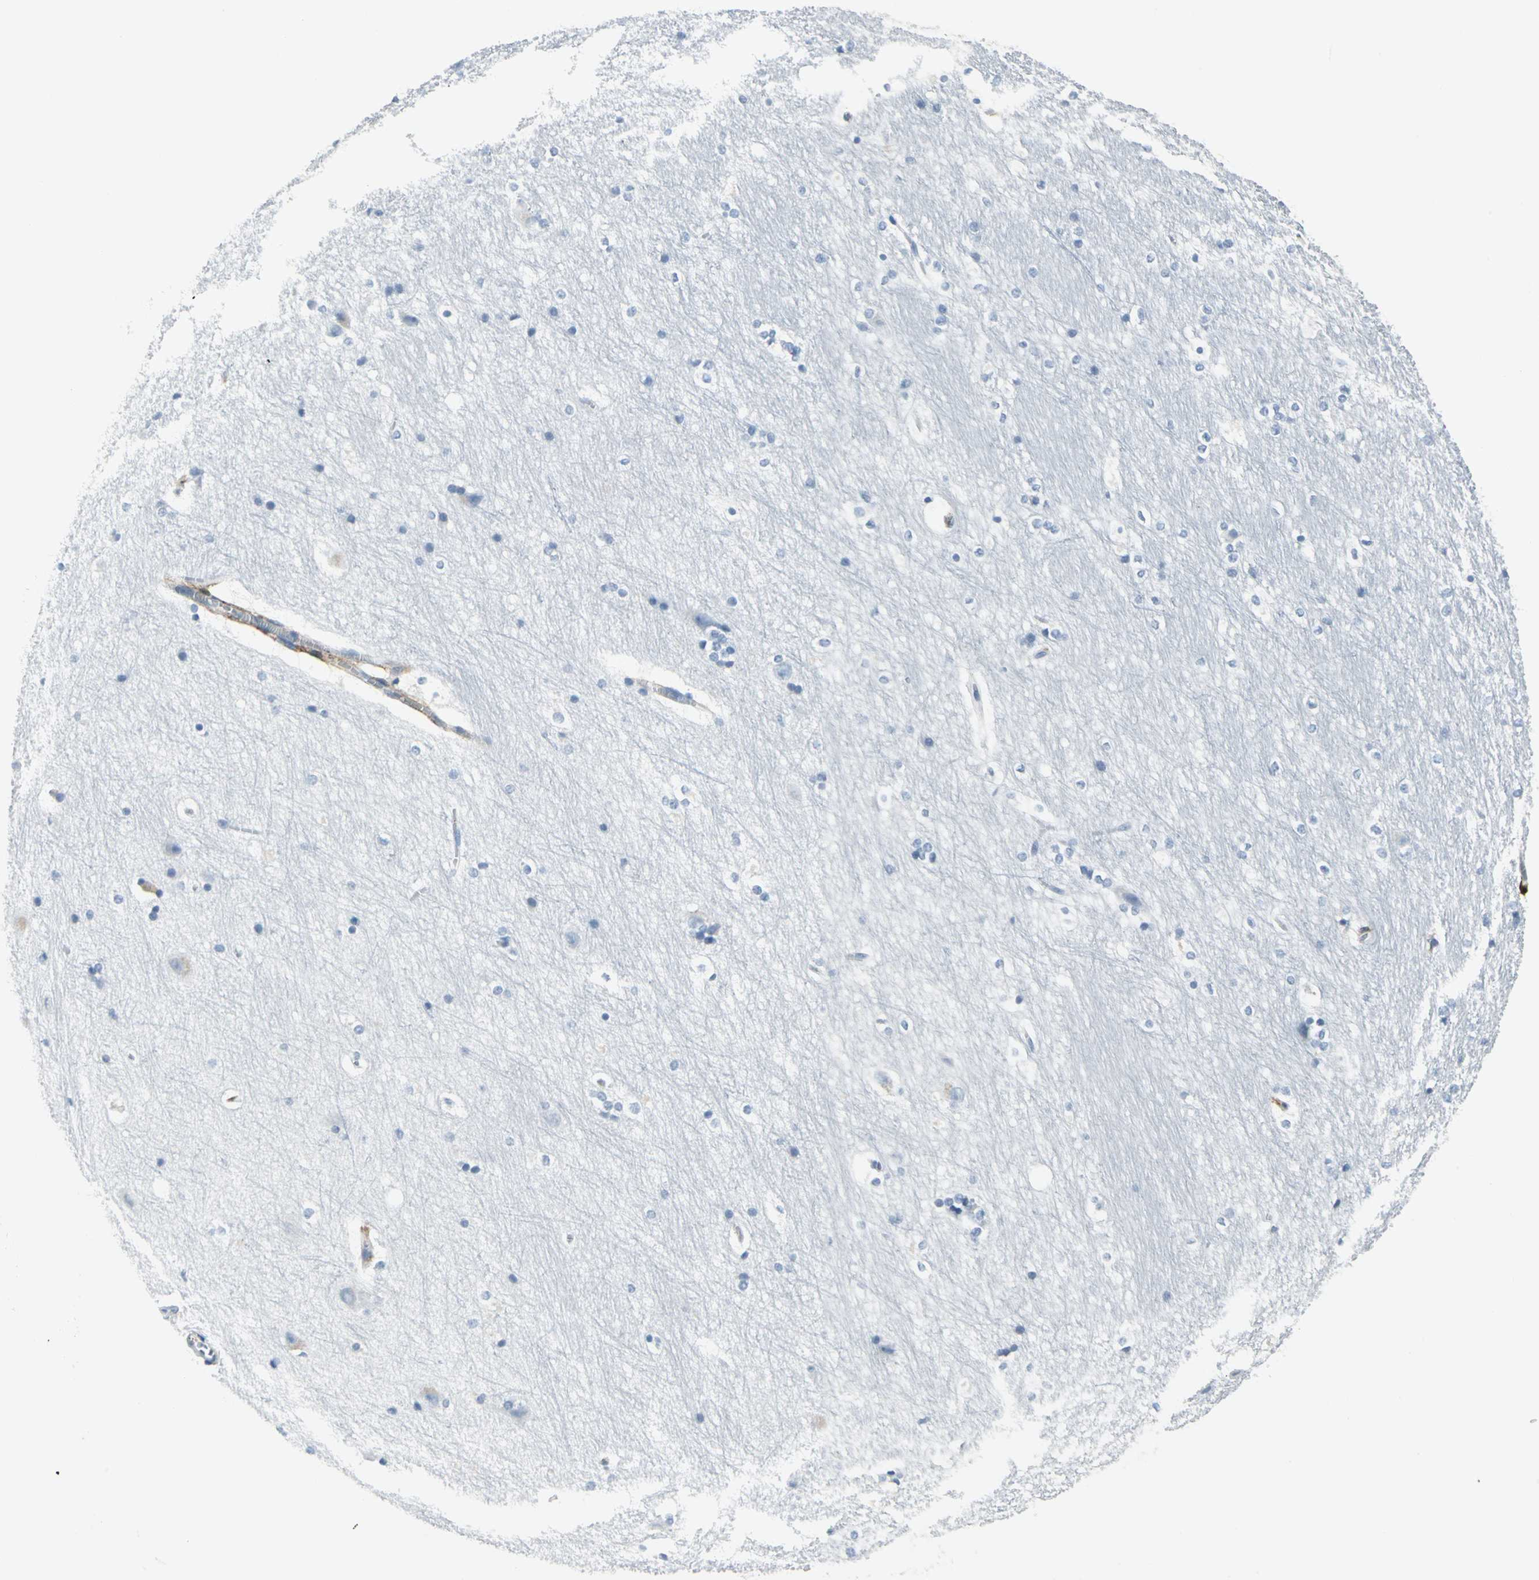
{"staining": {"intensity": "negative", "quantity": "none", "location": "none"}, "tissue": "hippocampus", "cell_type": "Glial cells", "image_type": "normal", "snomed": [{"axis": "morphology", "description": "Normal tissue, NOS"}, {"axis": "topography", "description": "Hippocampus"}], "caption": "IHC histopathology image of unremarkable hippocampus stained for a protein (brown), which displays no staining in glial cells.", "gene": "IQGAP2", "patient": {"sex": "female", "age": 19}}